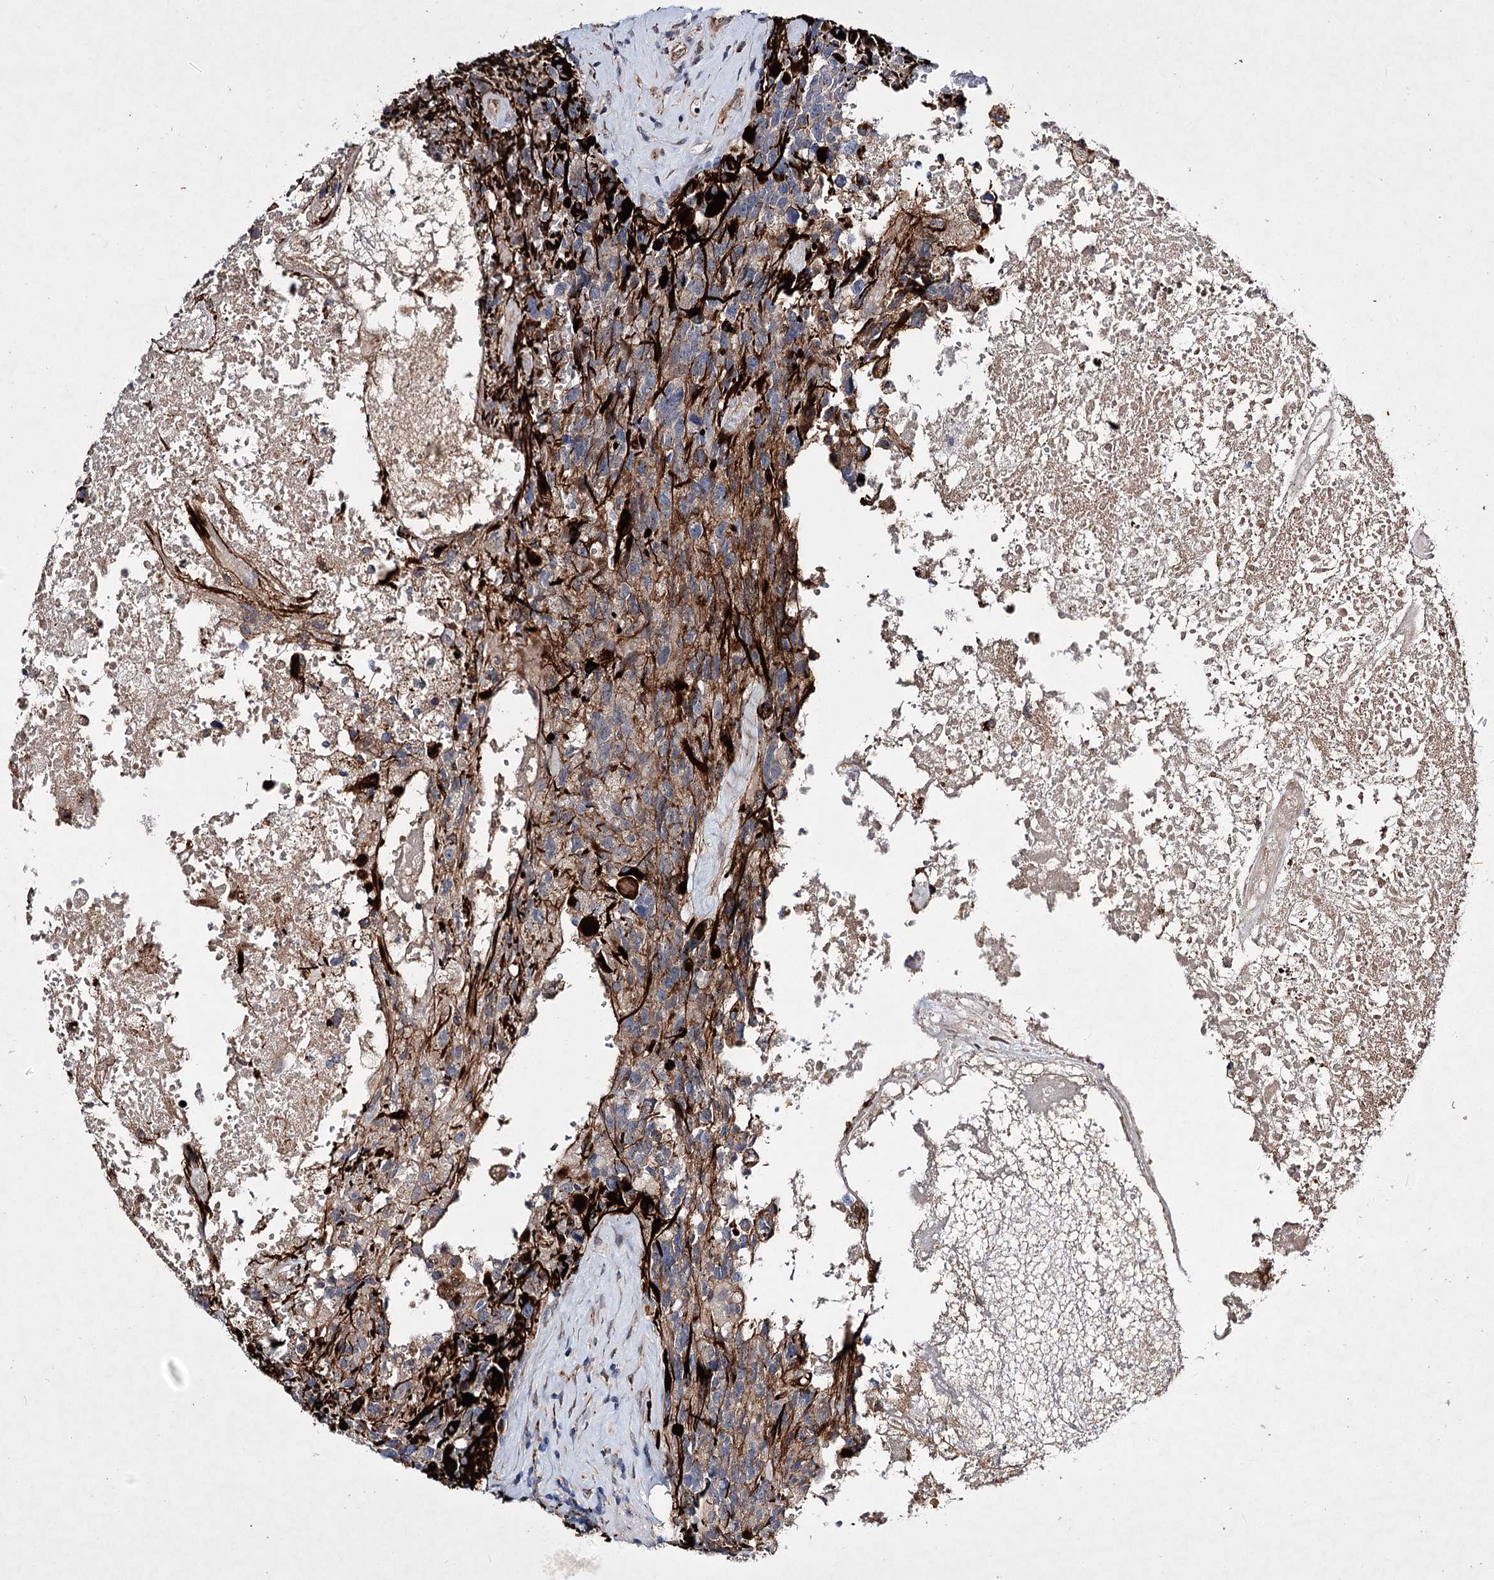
{"staining": {"intensity": "weak", "quantity": "<25%", "location": "cytoplasmic/membranous"}, "tissue": "glioma", "cell_type": "Tumor cells", "image_type": "cancer", "snomed": [{"axis": "morphology", "description": "Glioma, malignant, High grade"}, {"axis": "topography", "description": "Brain"}], "caption": "Immunohistochemistry micrograph of neoplastic tissue: human glioma stained with DAB (3,3'-diaminobenzidine) shows no significant protein positivity in tumor cells.", "gene": "MINDY3", "patient": {"sex": "male", "age": 76}}